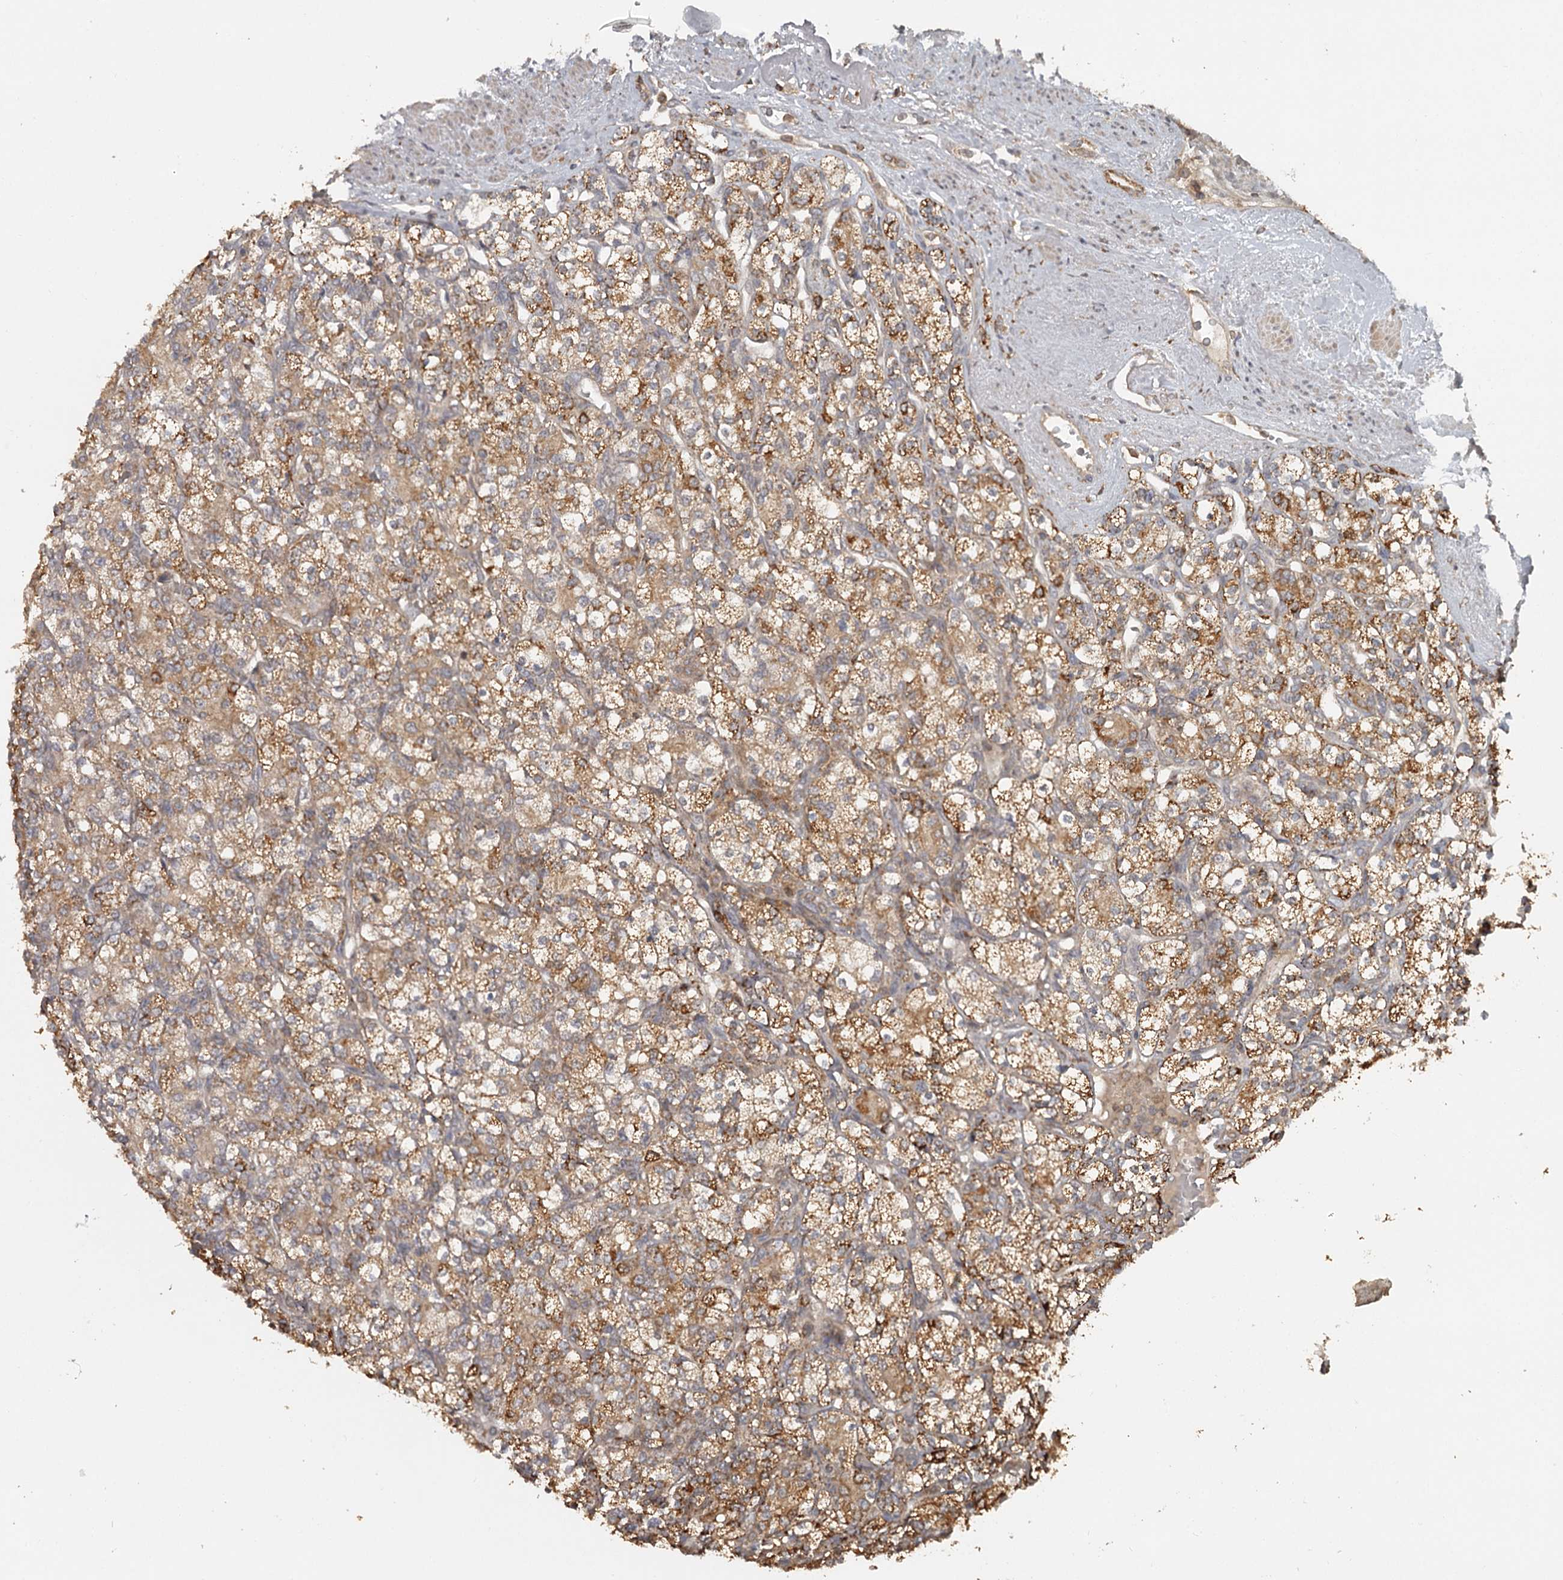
{"staining": {"intensity": "strong", "quantity": "25%-75%", "location": "cytoplasmic/membranous"}, "tissue": "renal cancer", "cell_type": "Tumor cells", "image_type": "cancer", "snomed": [{"axis": "morphology", "description": "Adenocarcinoma, NOS"}, {"axis": "topography", "description": "Kidney"}], "caption": "Protein expression analysis of human renal cancer (adenocarcinoma) reveals strong cytoplasmic/membranous staining in about 25%-75% of tumor cells.", "gene": "FAXC", "patient": {"sex": "male", "age": 77}}